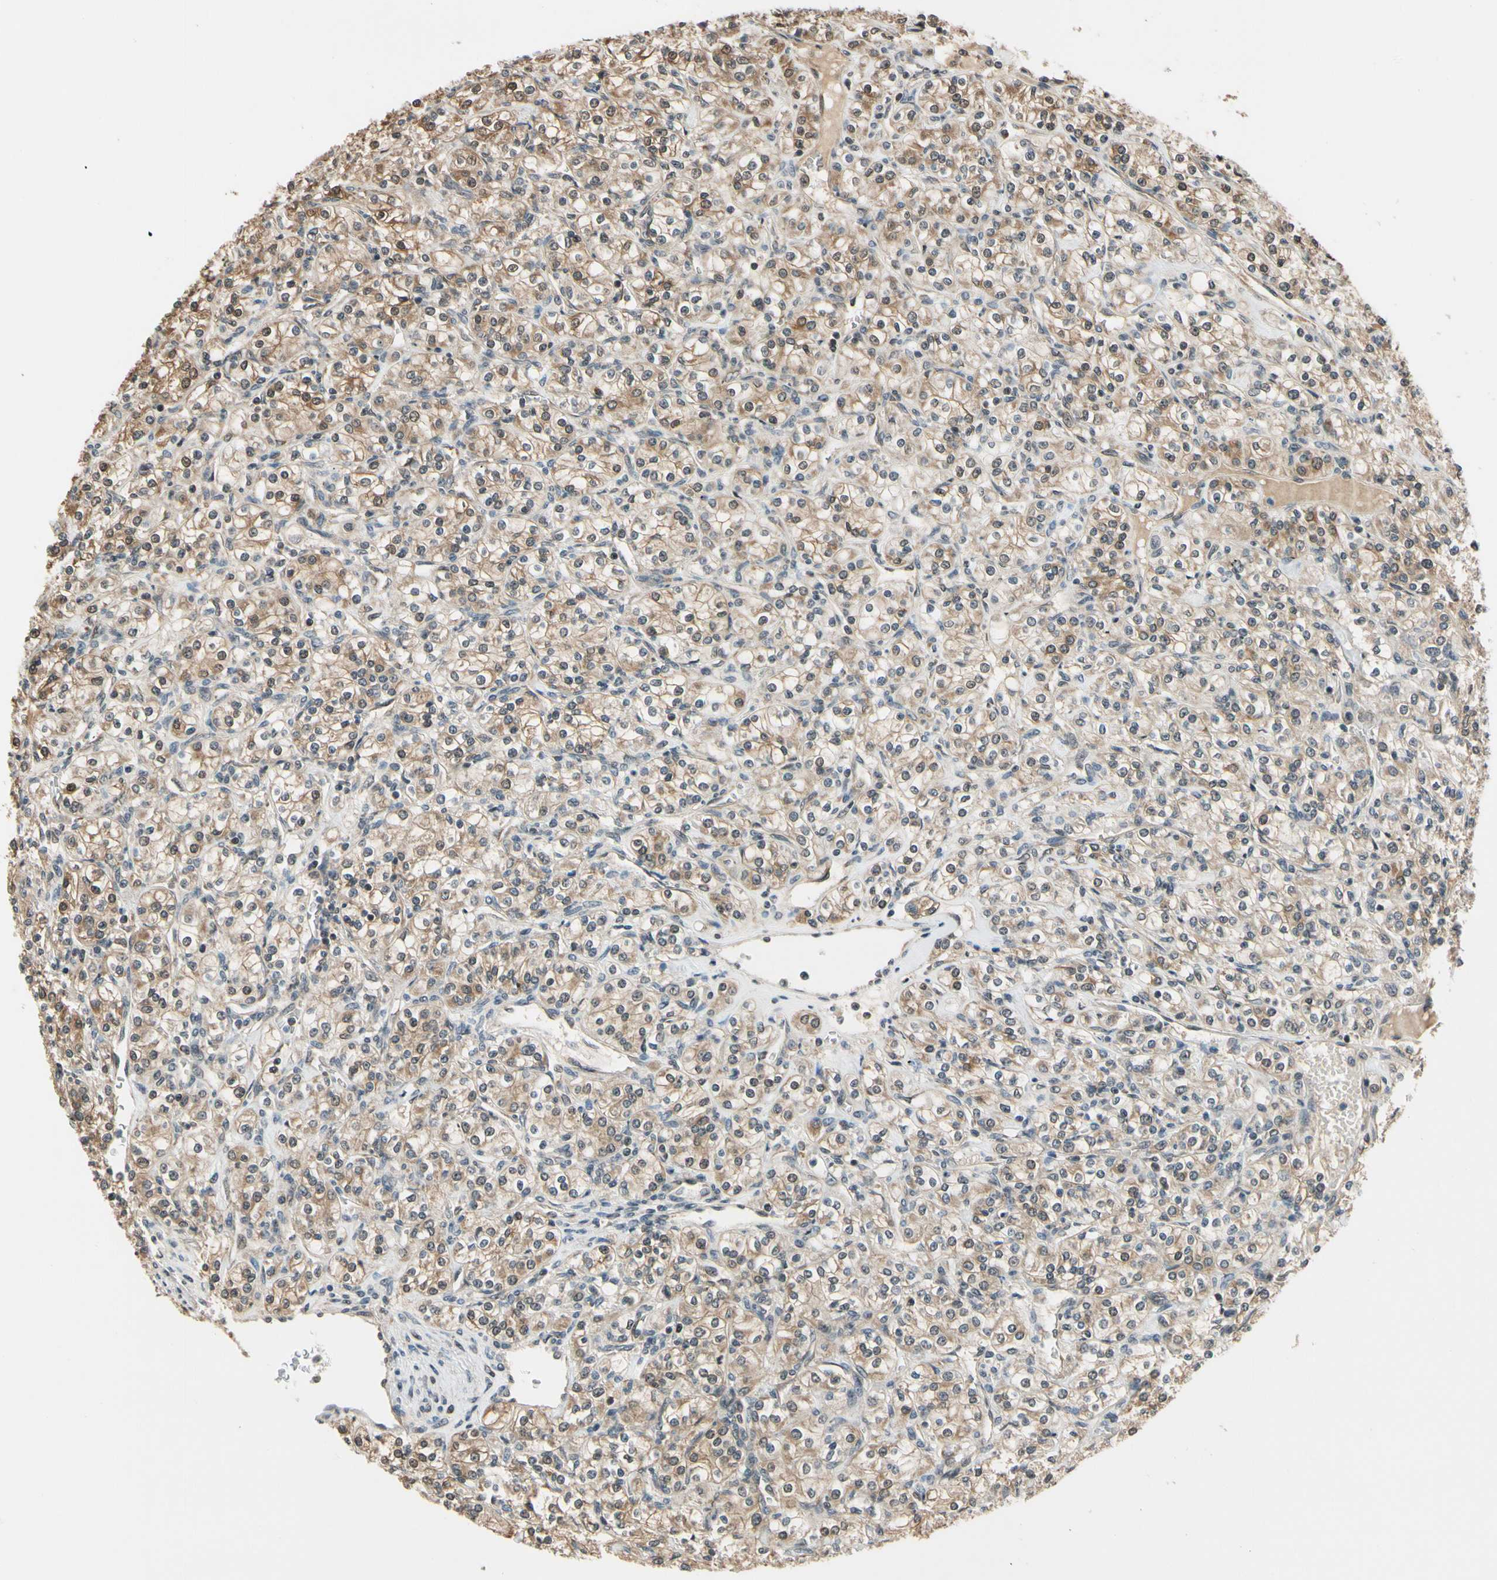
{"staining": {"intensity": "moderate", "quantity": ">75%", "location": "cytoplasmic/membranous,nuclear"}, "tissue": "renal cancer", "cell_type": "Tumor cells", "image_type": "cancer", "snomed": [{"axis": "morphology", "description": "Adenocarcinoma, NOS"}, {"axis": "topography", "description": "Kidney"}], "caption": "Moderate cytoplasmic/membranous and nuclear staining for a protein is appreciated in about >75% of tumor cells of renal cancer (adenocarcinoma) using immunohistochemistry (IHC).", "gene": "TAF12", "patient": {"sex": "male", "age": 77}}